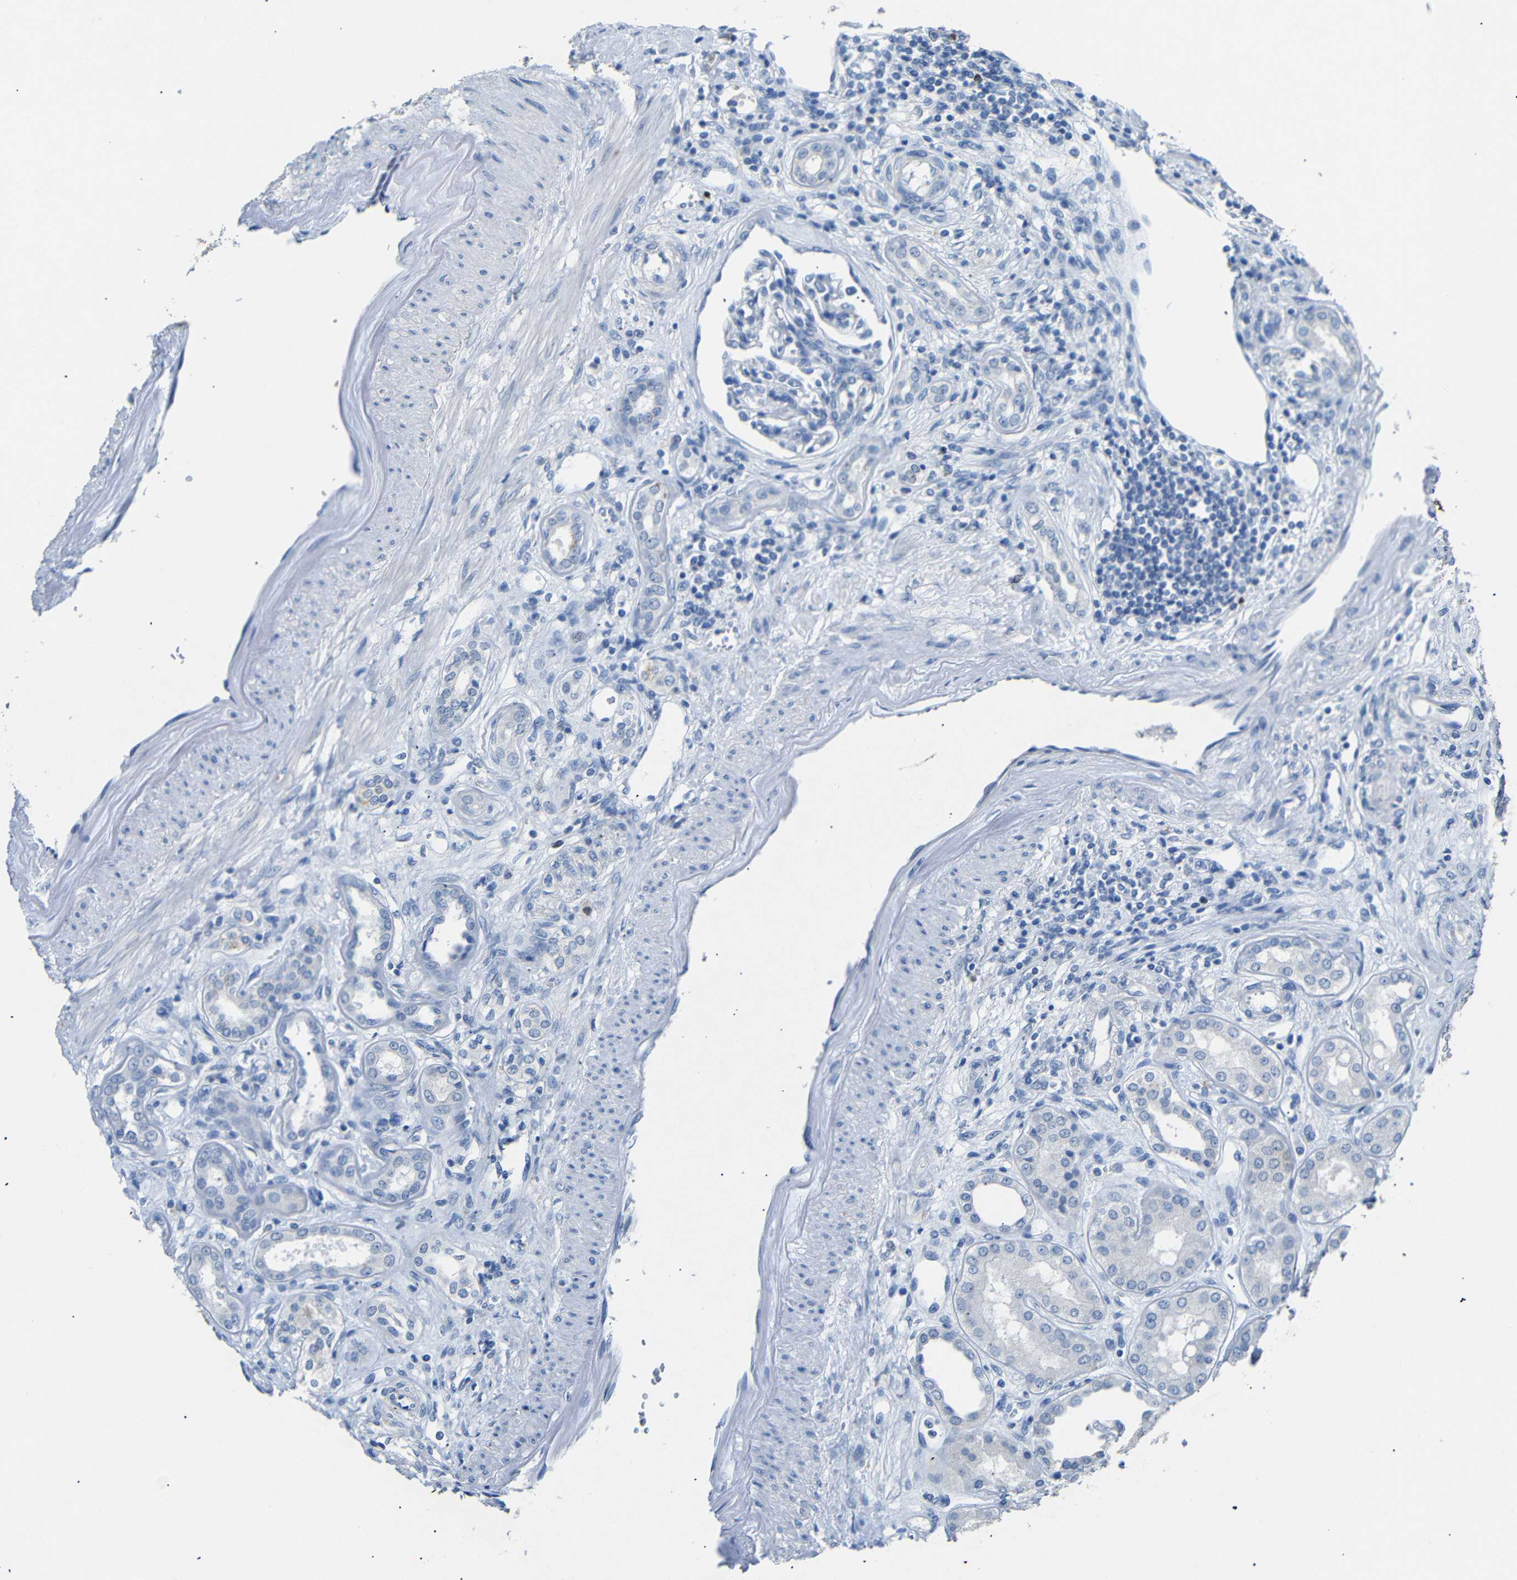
{"staining": {"intensity": "negative", "quantity": "none", "location": "none"}, "tissue": "kidney", "cell_type": "Cells in glomeruli", "image_type": "normal", "snomed": [{"axis": "morphology", "description": "Normal tissue, NOS"}, {"axis": "topography", "description": "Kidney"}], "caption": "Micrograph shows no protein positivity in cells in glomeruli of normal kidney. (DAB immunohistochemistry (IHC) visualized using brightfield microscopy, high magnification).", "gene": "INCENP", "patient": {"sex": "male", "age": 59}}